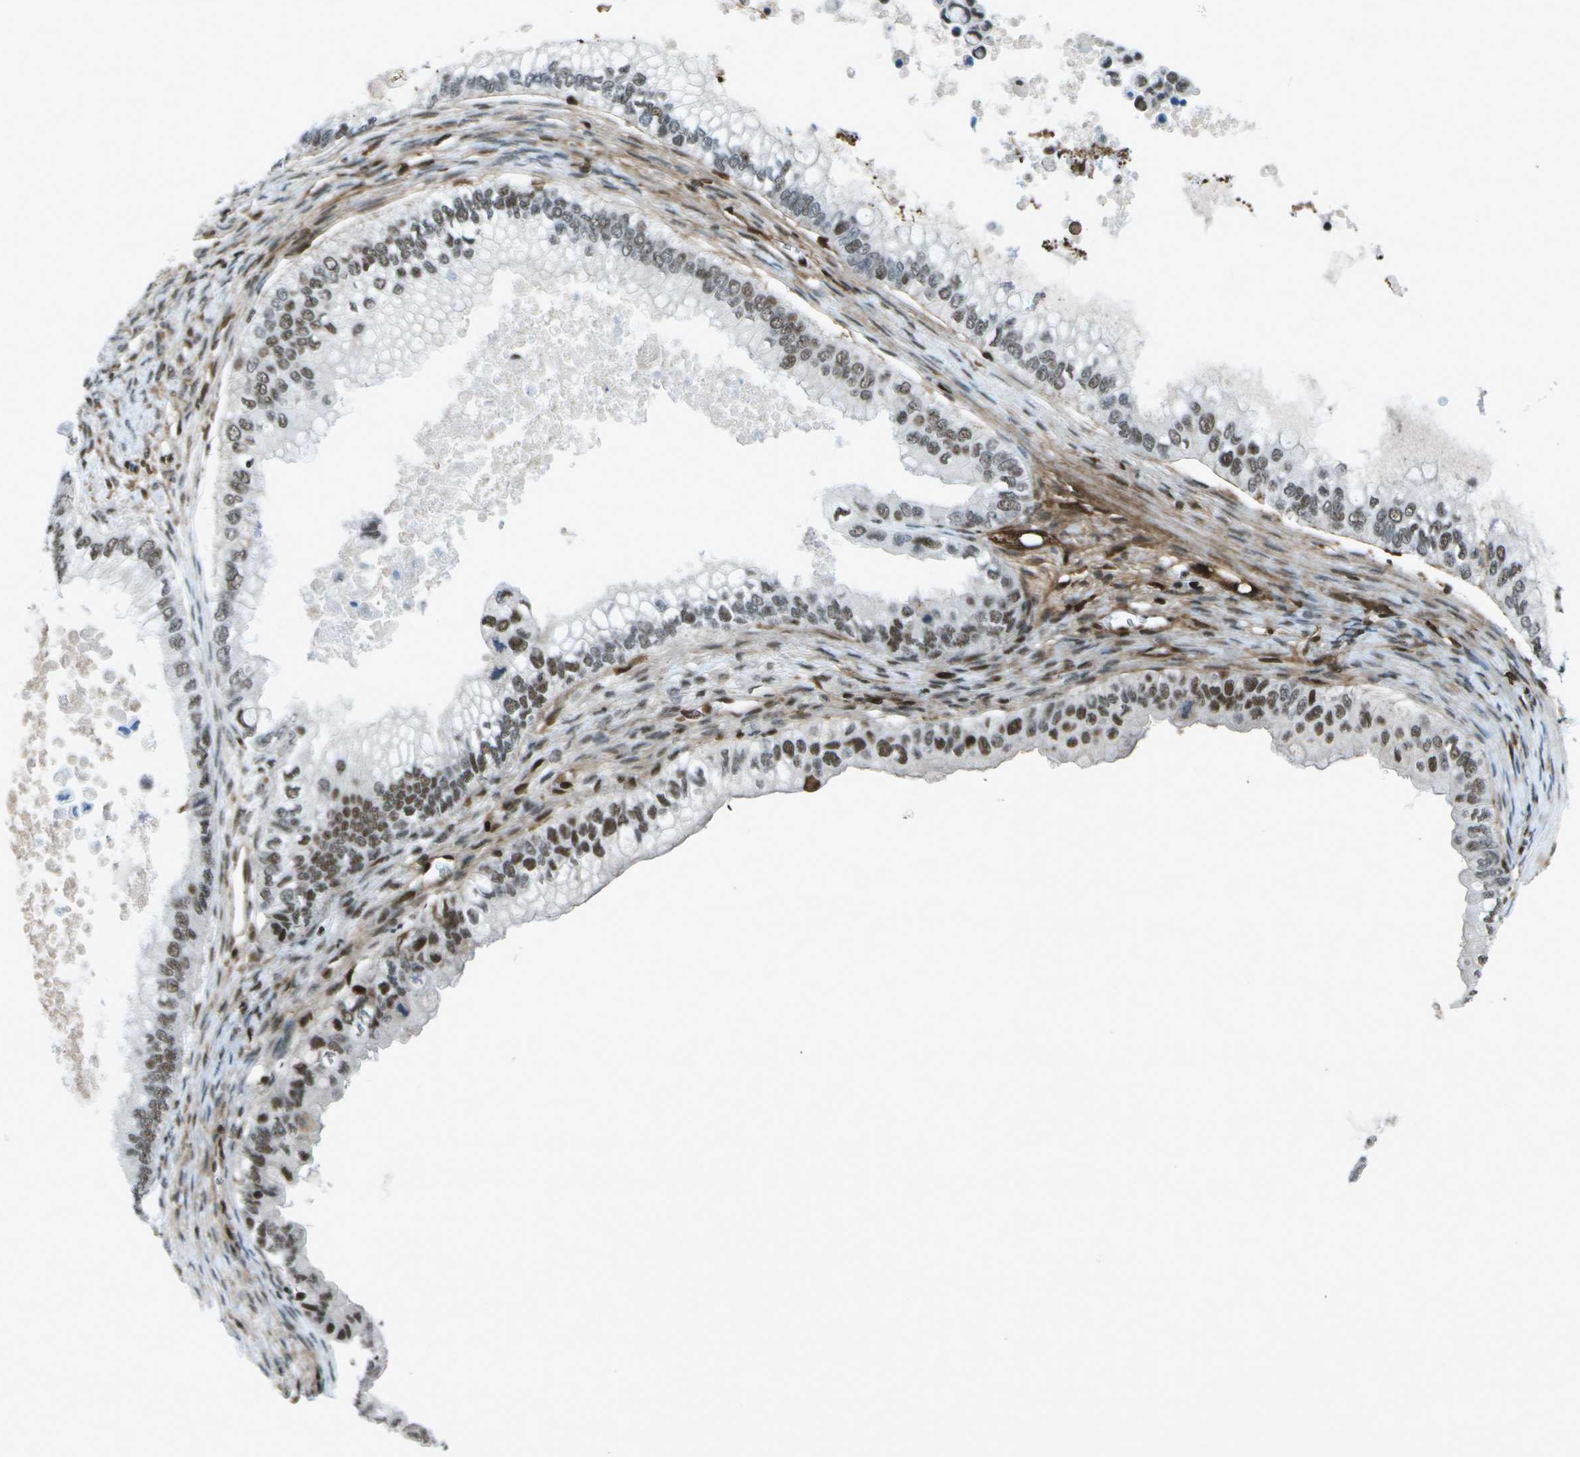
{"staining": {"intensity": "moderate", "quantity": ">75%", "location": "nuclear"}, "tissue": "ovarian cancer", "cell_type": "Tumor cells", "image_type": "cancer", "snomed": [{"axis": "morphology", "description": "Cystadenocarcinoma, mucinous, NOS"}, {"axis": "topography", "description": "Ovary"}], "caption": "Human ovarian mucinous cystadenocarcinoma stained with a brown dye reveals moderate nuclear positive positivity in approximately >75% of tumor cells.", "gene": "MTA2", "patient": {"sex": "female", "age": 80}}